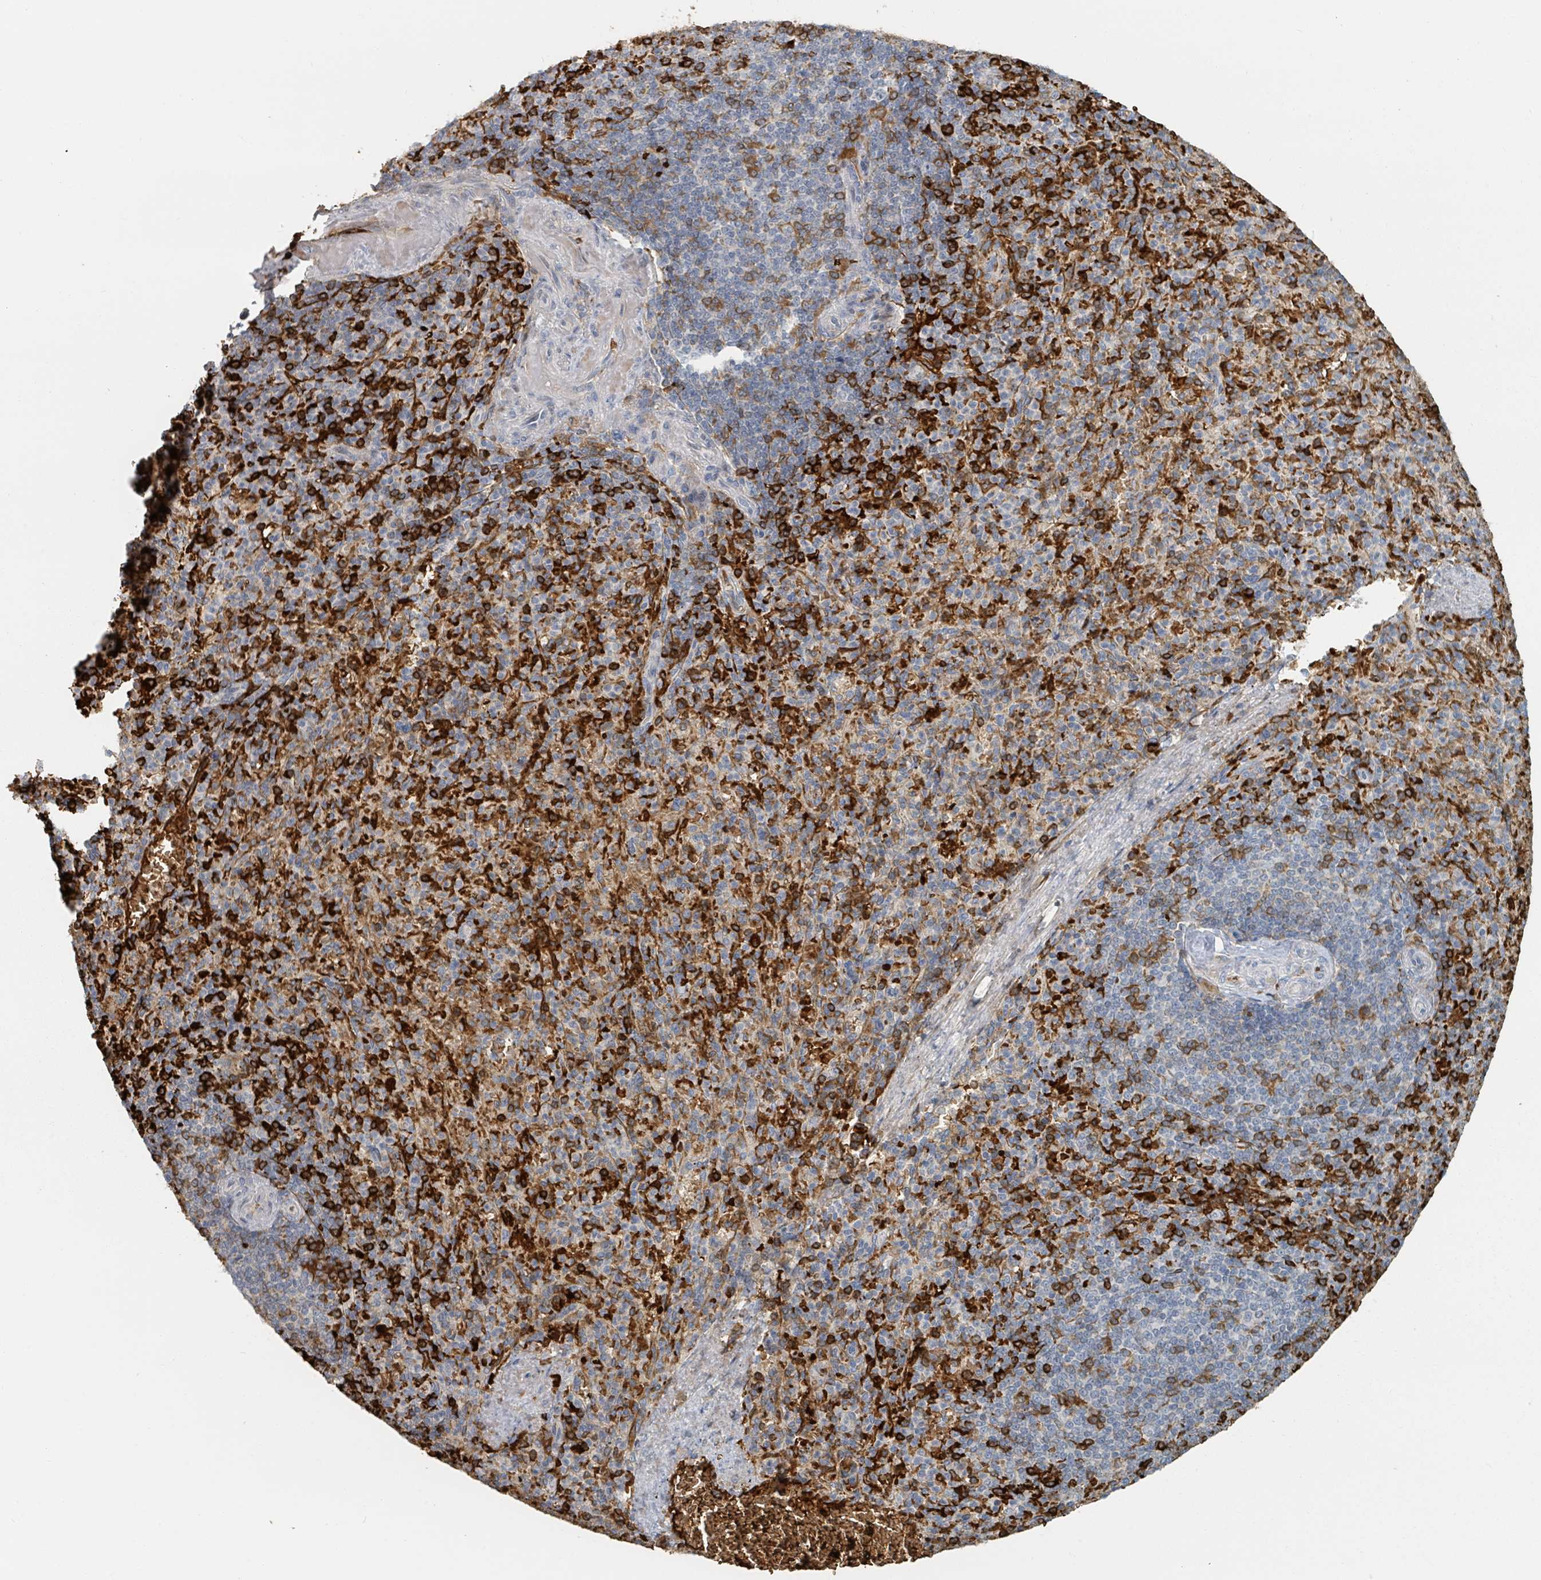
{"staining": {"intensity": "strong", "quantity": "<25%", "location": "cytoplasmic/membranous"}, "tissue": "spleen", "cell_type": "Cells in red pulp", "image_type": "normal", "snomed": [{"axis": "morphology", "description": "Normal tissue, NOS"}, {"axis": "topography", "description": "Spleen"}], "caption": "DAB immunohistochemical staining of unremarkable spleen reveals strong cytoplasmic/membranous protein positivity in approximately <25% of cells in red pulp.", "gene": "TRPC4AP", "patient": {"sex": "female", "age": 74}}